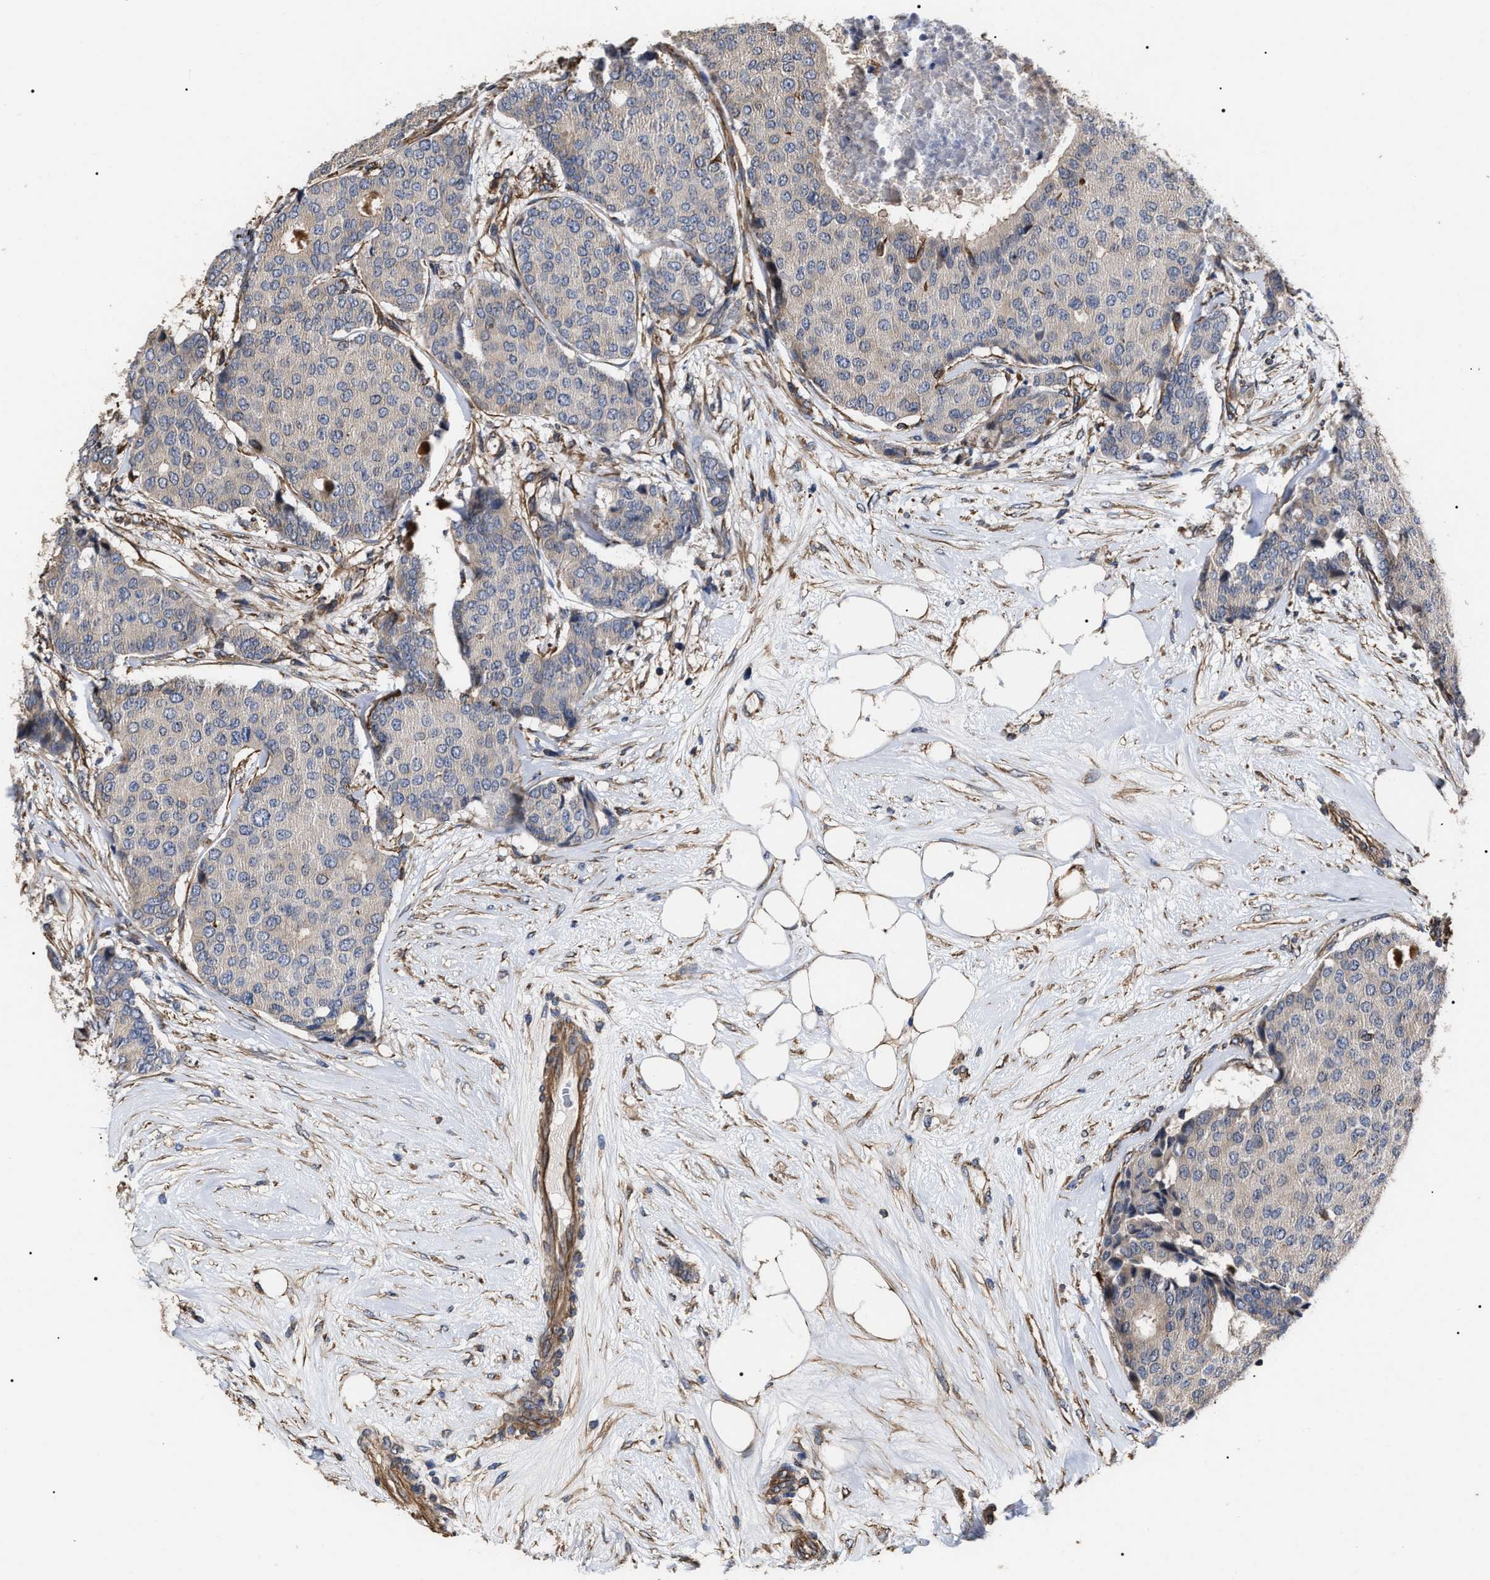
{"staining": {"intensity": "negative", "quantity": "none", "location": "none"}, "tissue": "breast cancer", "cell_type": "Tumor cells", "image_type": "cancer", "snomed": [{"axis": "morphology", "description": "Duct carcinoma"}, {"axis": "topography", "description": "Breast"}], "caption": "Tumor cells are negative for brown protein staining in breast cancer (intraductal carcinoma).", "gene": "TSPAN33", "patient": {"sex": "female", "age": 75}}